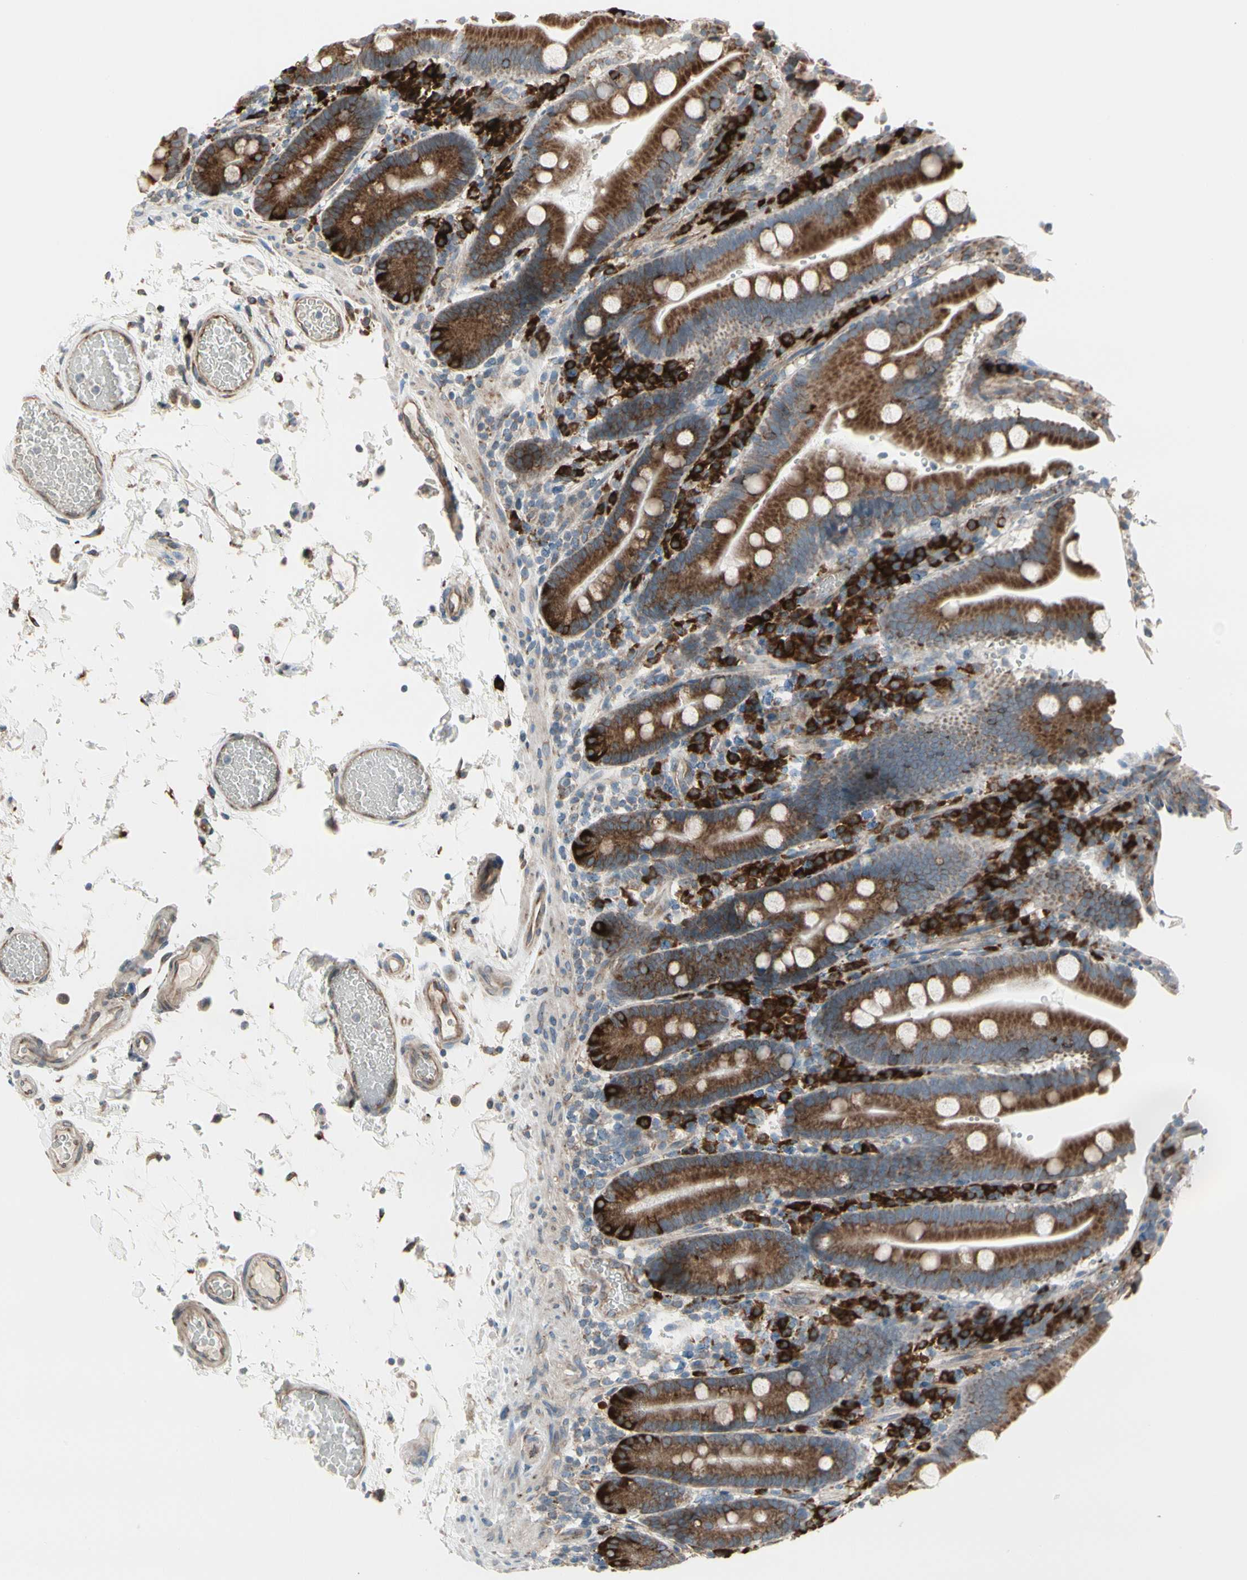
{"staining": {"intensity": "strong", "quantity": ">75%", "location": "cytoplasmic/membranous"}, "tissue": "duodenum", "cell_type": "Glandular cells", "image_type": "normal", "snomed": [{"axis": "morphology", "description": "Normal tissue, NOS"}, {"axis": "topography", "description": "Small intestine, NOS"}], "caption": "Glandular cells exhibit high levels of strong cytoplasmic/membranous expression in approximately >75% of cells in unremarkable duodenum.", "gene": "FNDC3A", "patient": {"sex": "female", "age": 71}}